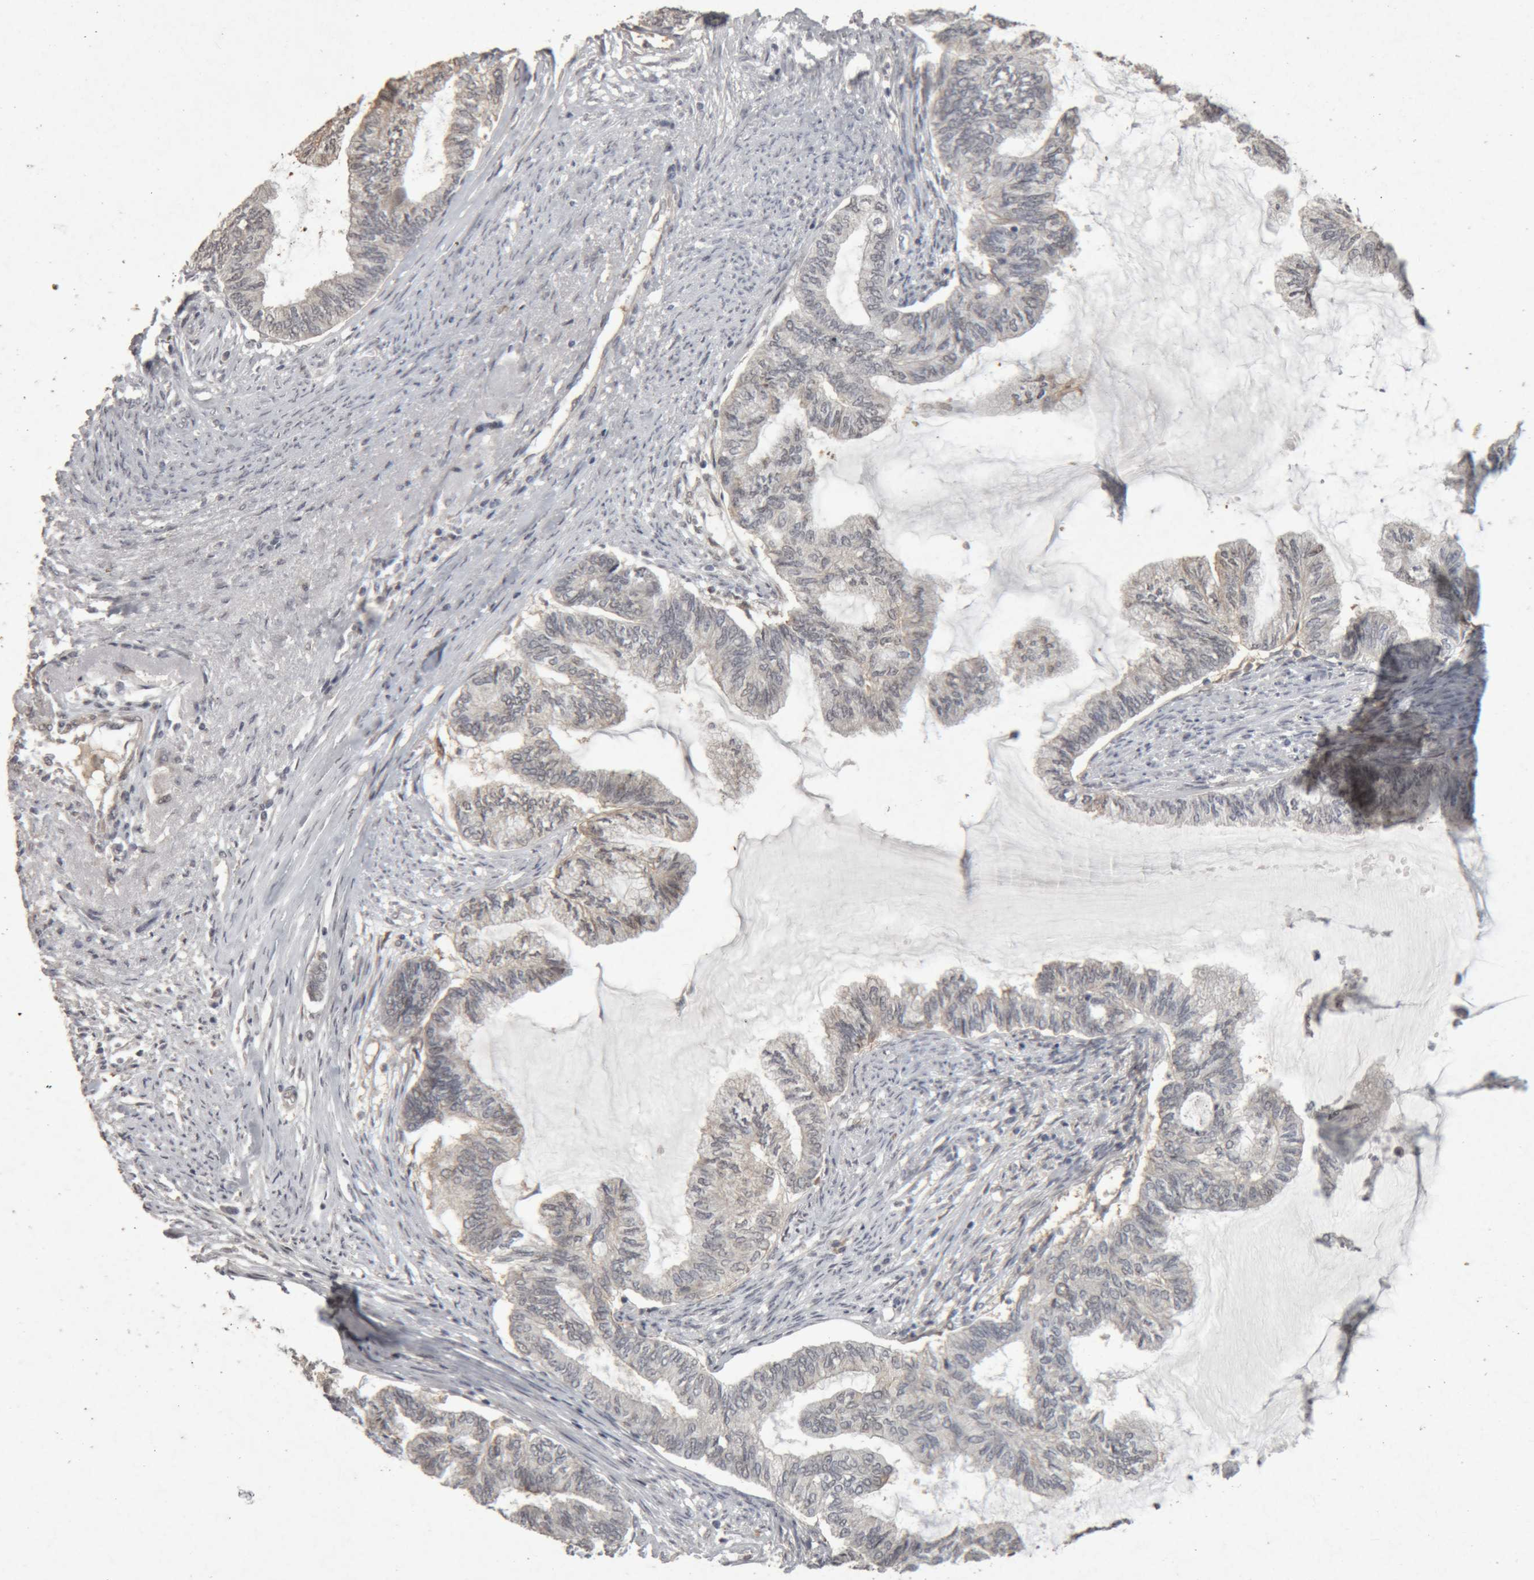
{"staining": {"intensity": "negative", "quantity": "none", "location": "none"}, "tissue": "endometrial cancer", "cell_type": "Tumor cells", "image_type": "cancer", "snomed": [{"axis": "morphology", "description": "Adenocarcinoma, NOS"}, {"axis": "topography", "description": "Endometrium"}], "caption": "Photomicrograph shows no protein expression in tumor cells of endometrial adenocarcinoma tissue.", "gene": "MEP1A", "patient": {"sex": "female", "age": 86}}